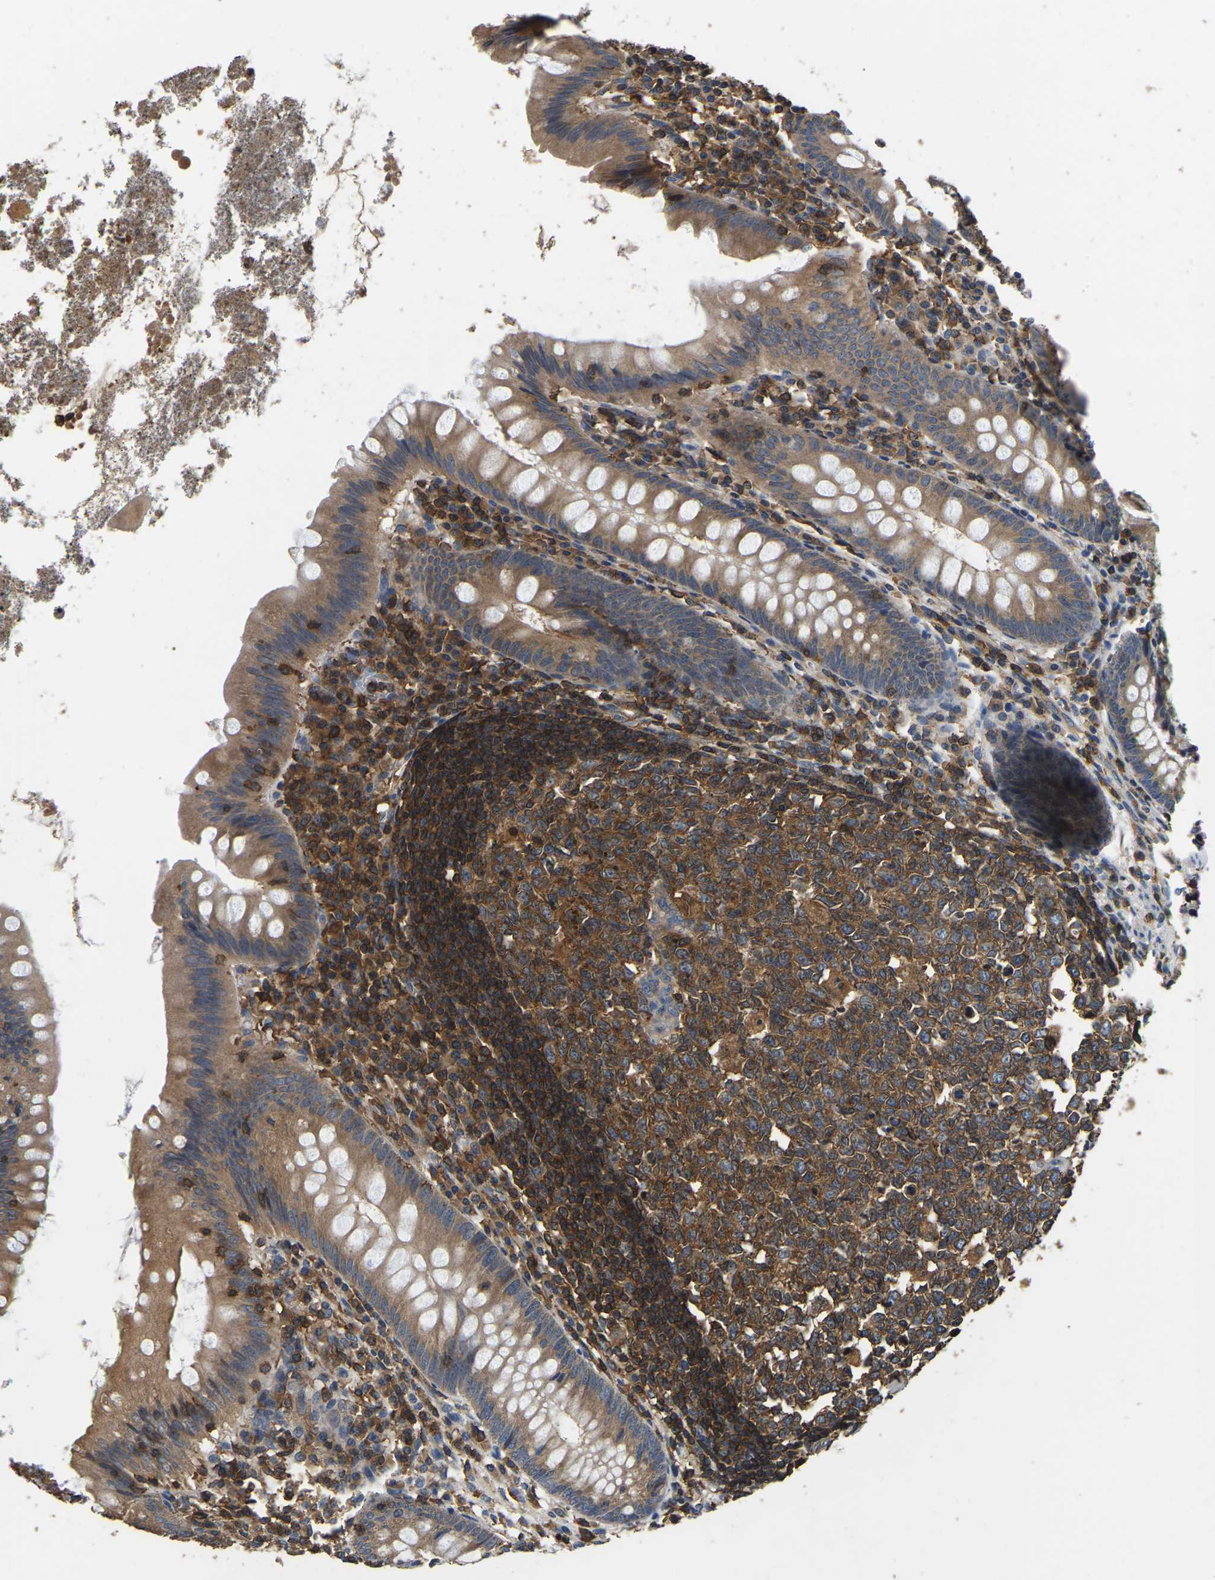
{"staining": {"intensity": "moderate", "quantity": ">75%", "location": "cytoplasmic/membranous"}, "tissue": "appendix", "cell_type": "Glandular cells", "image_type": "normal", "snomed": [{"axis": "morphology", "description": "Normal tissue, NOS"}, {"axis": "topography", "description": "Appendix"}], "caption": "Moderate cytoplasmic/membranous staining for a protein is appreciated in about >75% of glandular cells of unremarkable appendix using IHC.", "gene": "SMPD2", "patient": {"sex": "male", "age": 56}}